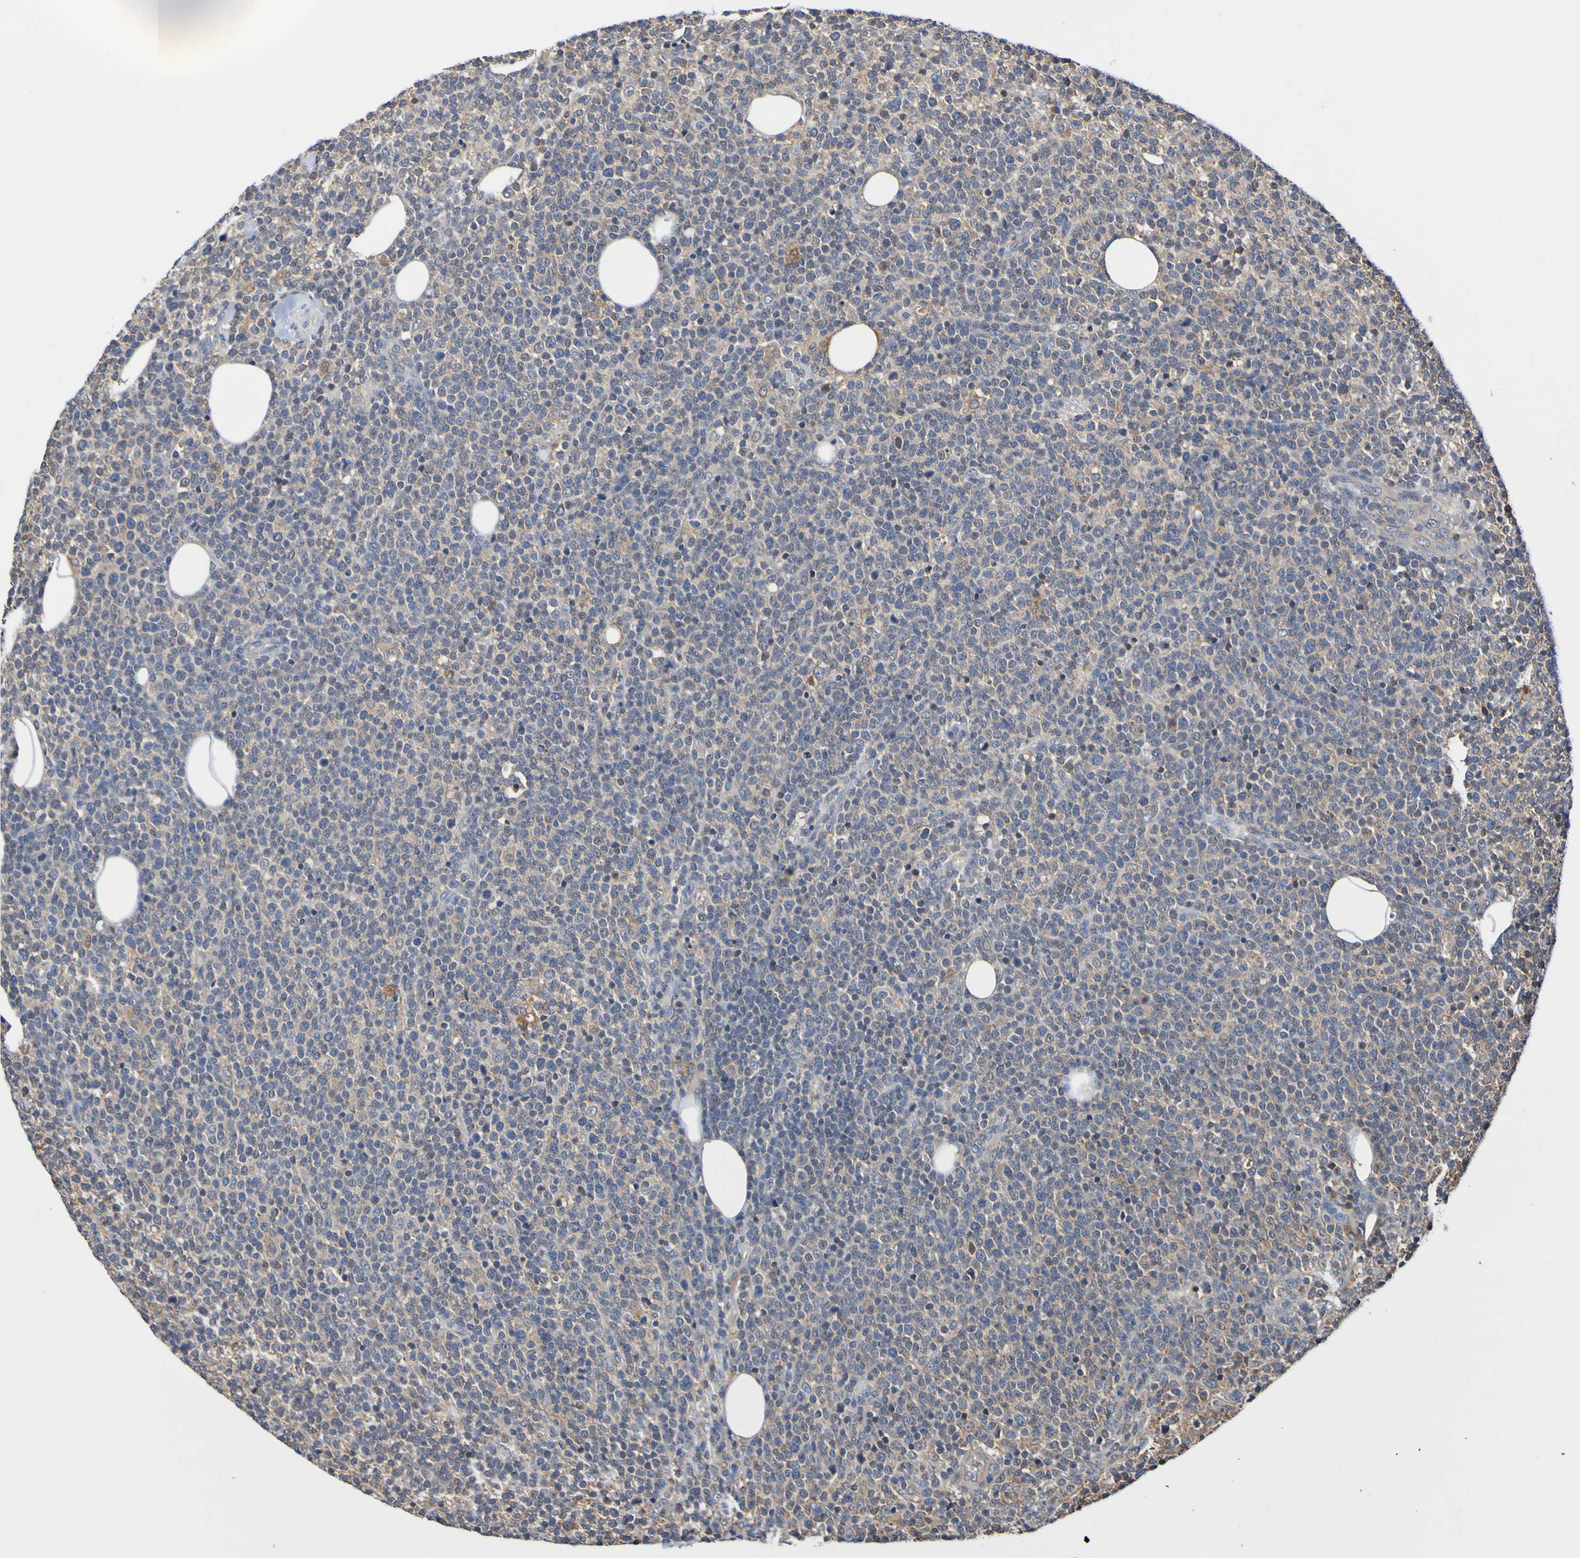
{"staining": {"intensity": "negative", "quantity": "none", "location": "none"}, "tissue": "lymphoma", "cell_type": "Tumor cells", "image_type": "cancer", "snomed": [{"axis": "morphology", "description": "Malignant lymphoma, non-Hodgkin's type, High grade"}, {"axis": "topography", "description": "Lymph node"}], "caption": "Tumor cells show no significant protein expression in high-grade malignant lymphoma, non-Hodgkin's type.", "gene": "AXIN1", "patient": {"sex": "male", "age": 61}}